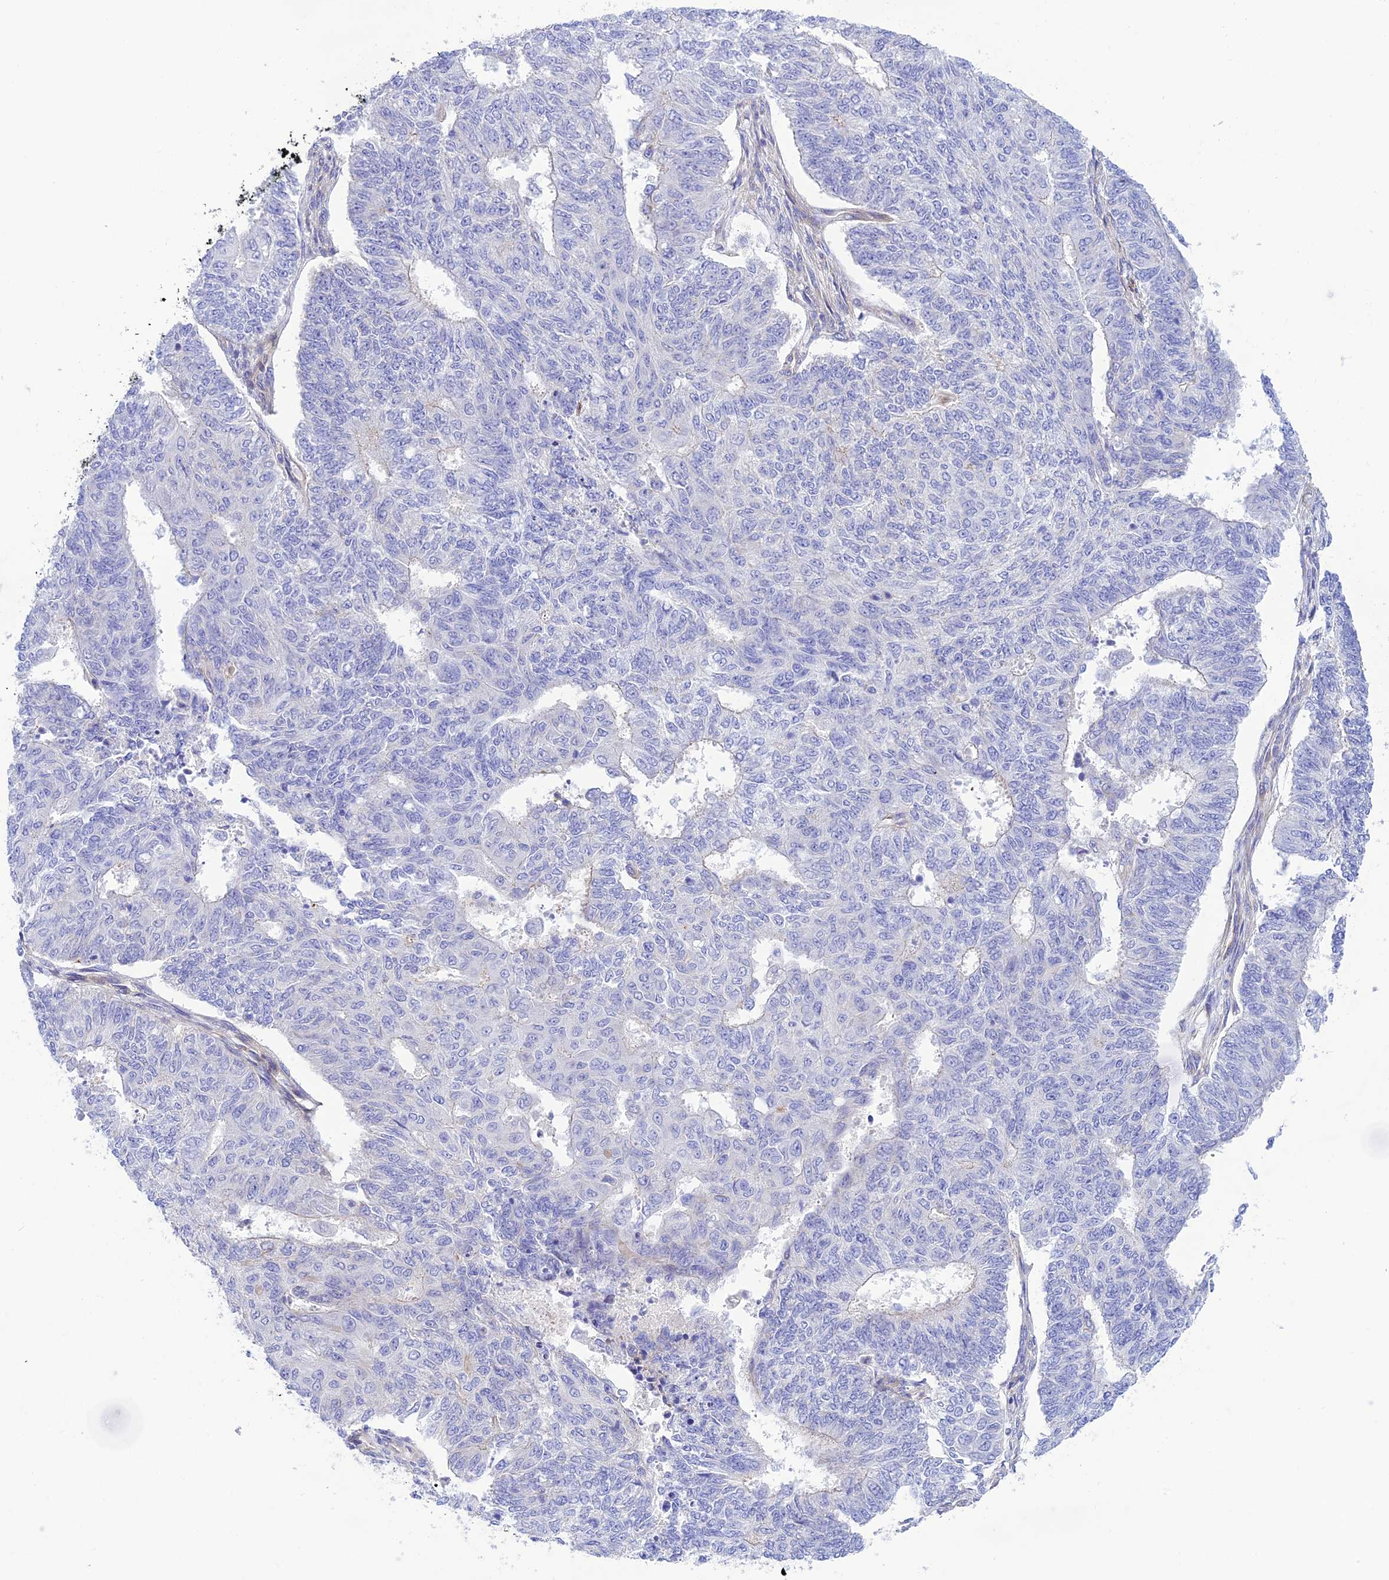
{"staining": {"intensity": "negative", "quantity": "none", "location": "none"}, "tissue": "endometrial cancer", "cell_type": "Tumor cells", "image_type": "cancer", "snomed": [{"axis": "morphology", "description": "Adenocarcinoma, NOS"}, {"axis": "topography", "description": "Endometrium"}], "caption": "A photomicrograph of human endometrial cancer is negative for staining in tumor cells.", "gene": "ZDHHC16", "patient": {"sex": "female", "age": 32}}